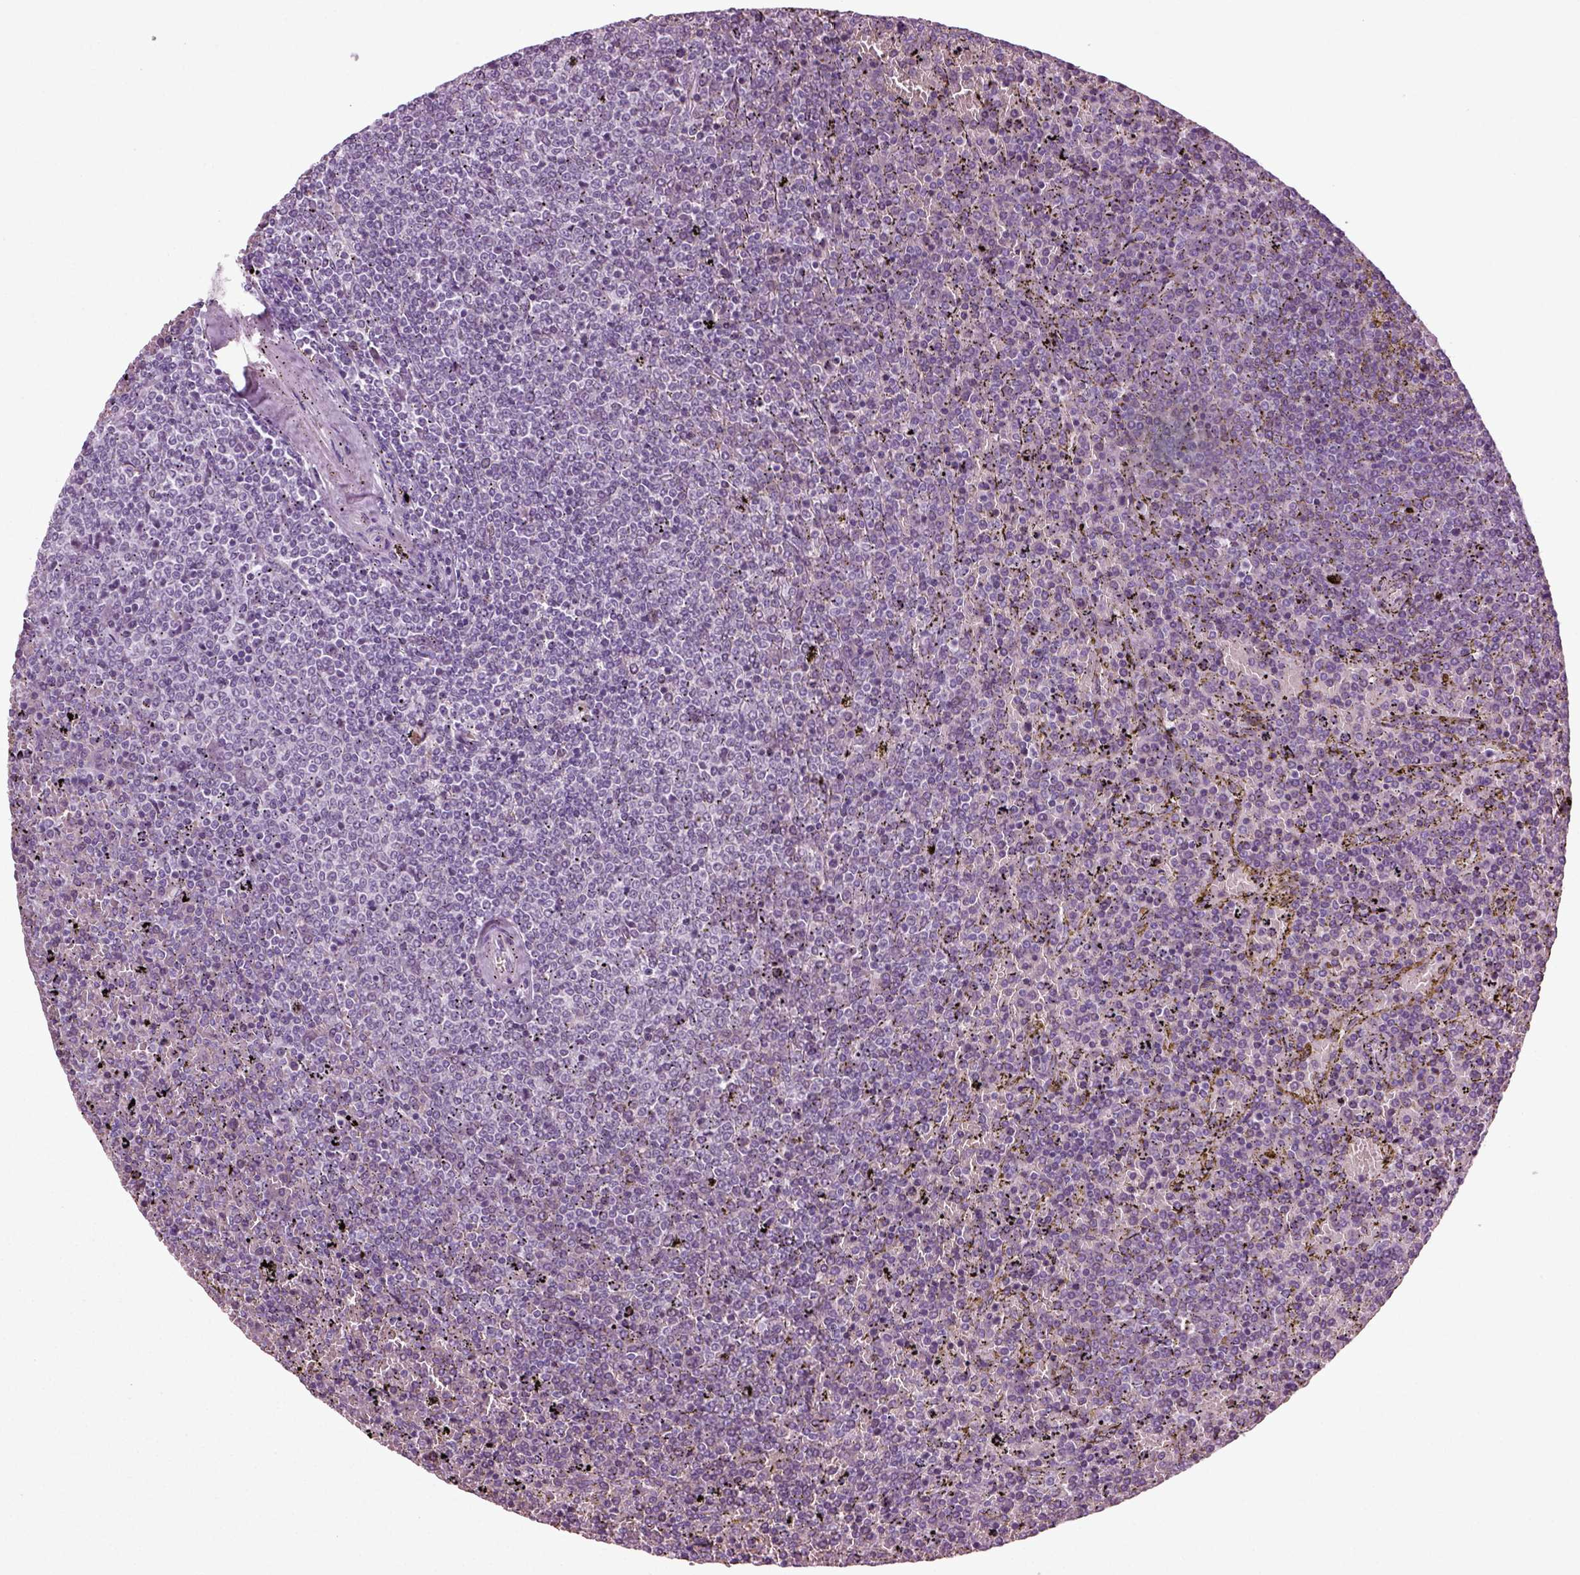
{"staining": {"intensity": "negative", "quantity": "none", "location": "none"}, "tissue": "lymphoma", "cell_type": "Tumor cells", "image_type": "cancer", "snomed": [{"axis": "morphology", "description": "Malignant lymphoma, non-Hodgkin's type, Low grade"}, {"axis": "topography", "description": "Spleen"}], "caption": "Human malignant lymphoma, non-Hodgkin's type (low-grade) stained for a protein using immunohistochemistry shows no expression in tumor cells.", "gene": "ZC2HC1C", "patient": {"sex": "female", "age": 77}}